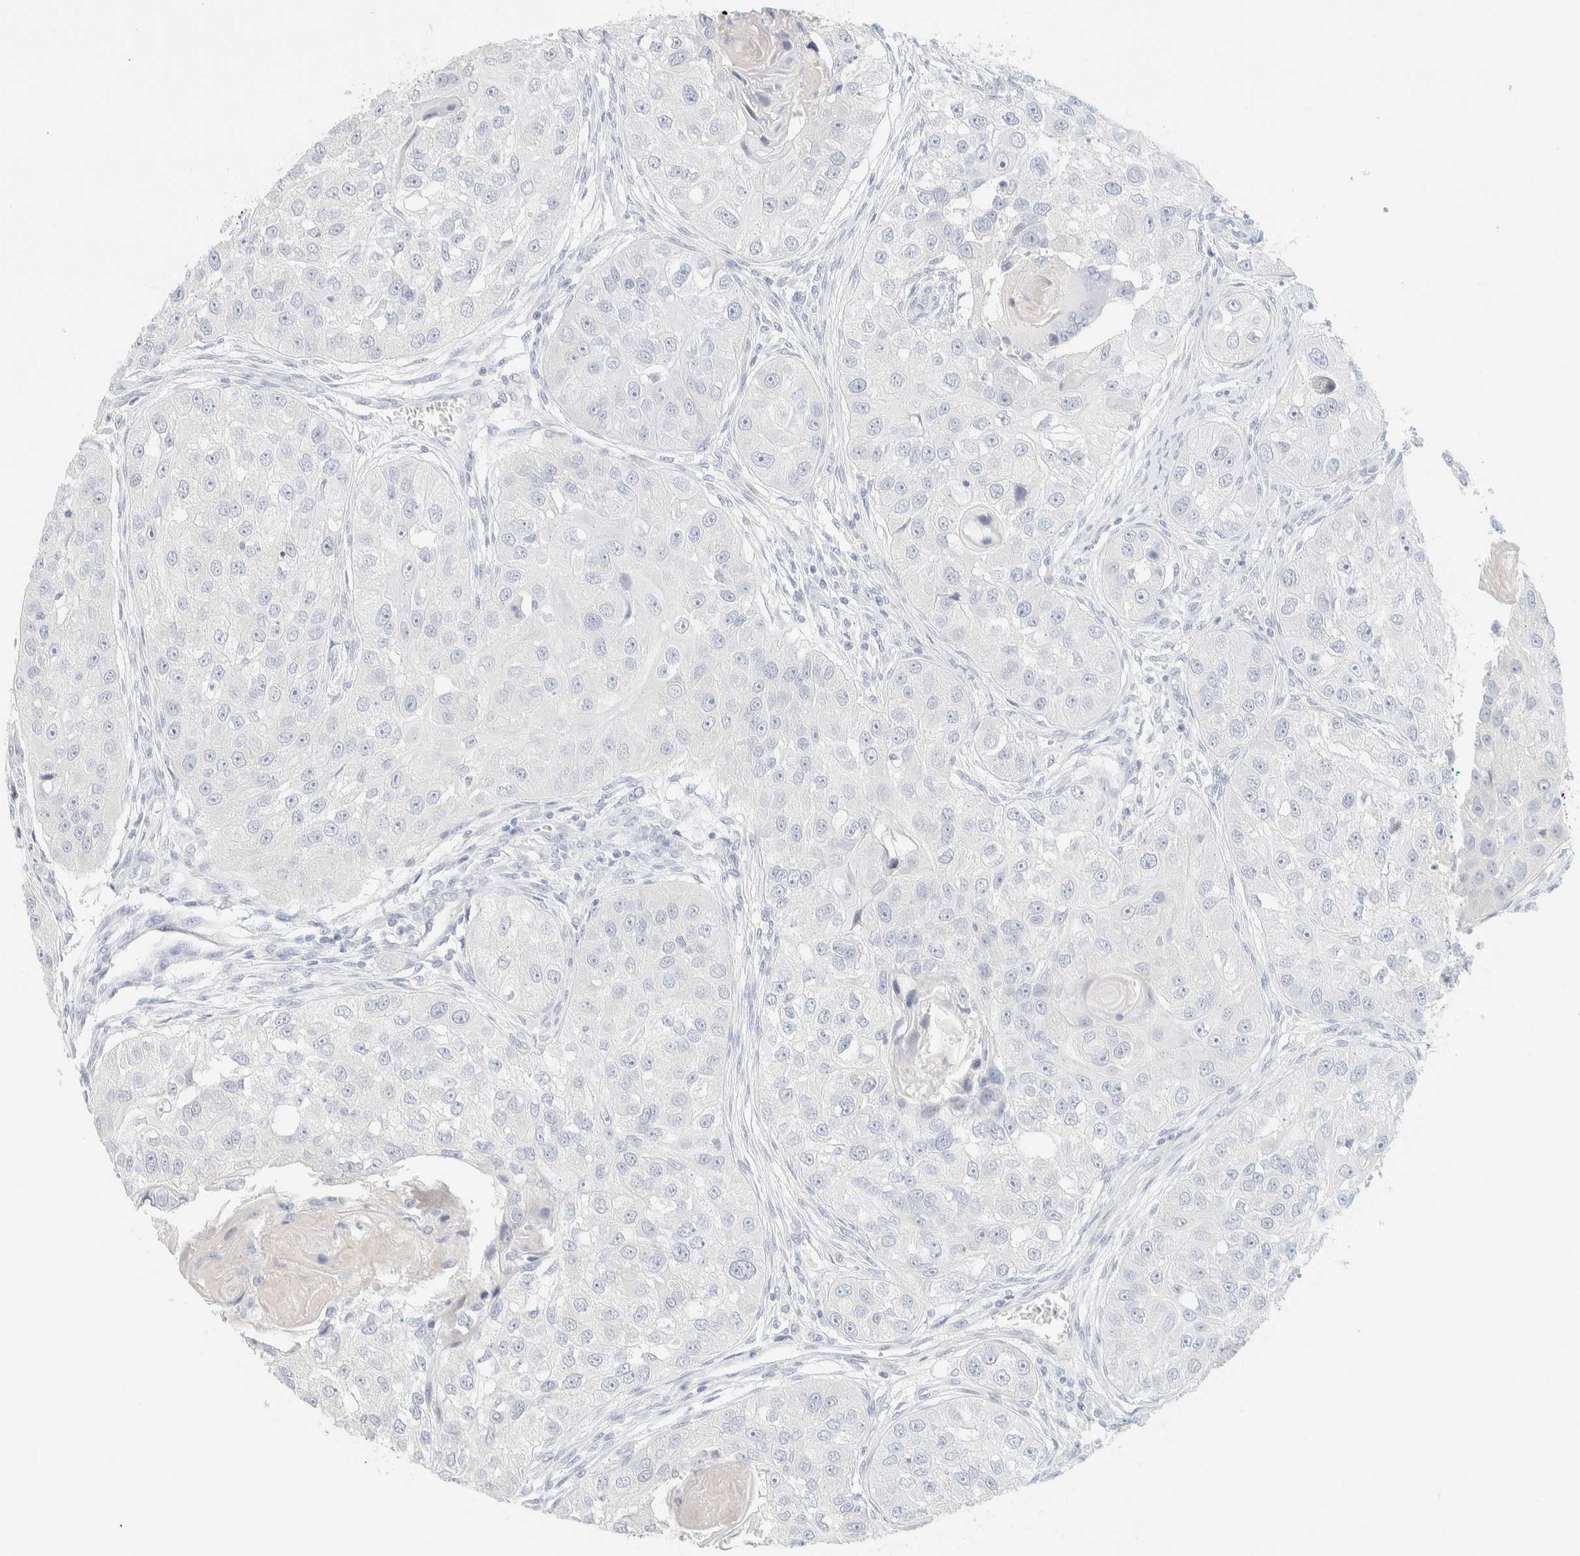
{"staining": {"intensity": "negative", "quantity": "none", "location": "none"}, "tissue": "head and neck cancer", "cell_type": "Tumor cells", "image_type": "cancer", "snomed": [{"axis": "morphology", "description": "Normal tissue, NOS"}, {"axis": "morphology", "description": "Squamous cell carcinoma, NOS"}, {"axis": "topography", "description": "Skeletal muscle"}, {"axis": "topography", "description": "Head-Neck"}], "caption": "Squamous cell carcinoma (head and neck) was stained to show a protein in brown. There is no significant expression in tumor cells.", "gene": "AFMID", "patient": {"sex": "male", "age": 51}}